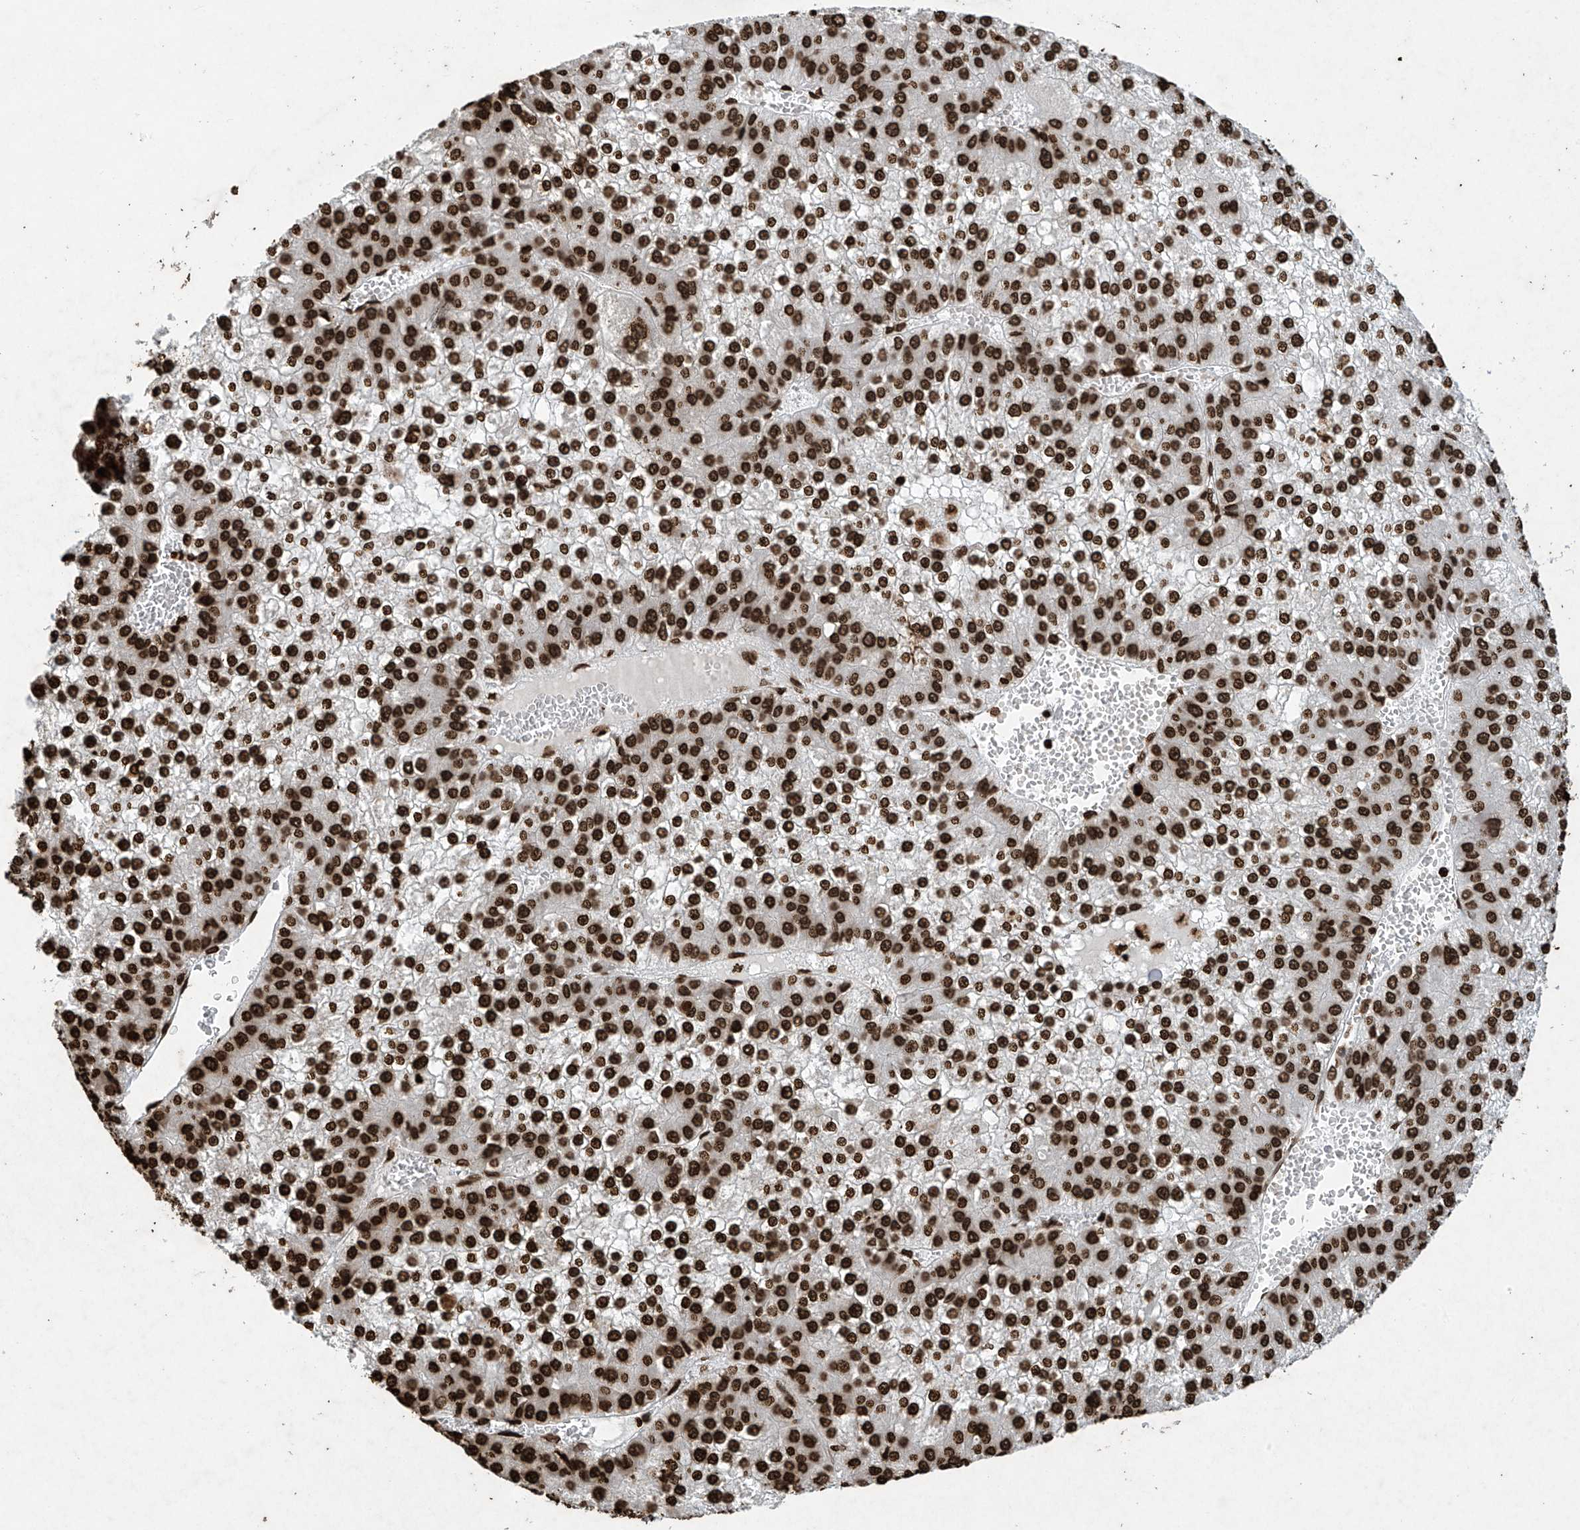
{"staining": {"intensity": "strong", "quantity": ">75%", "location": "nuclear"}, "tissue": "liver cancer", "cell_type": "Tumor cells", "image_type": "cancer", "snomed": [{"axis": "morphology", "description": "Carcinoma, Hepatocellular, NOS"}, {"axis": "topography", "description": "Liver"}], "caption": "Immunohistochemical staining of hepatocellular carcinoma (liver) demonstrates high levels of strong nuclear protein staining in about >75% of tumor cells. (brown staining indicates protein expression, while blue staining denotes nuclei).", "gene": "H3-3A", "patient": {"sex": "female", "age": 73}}